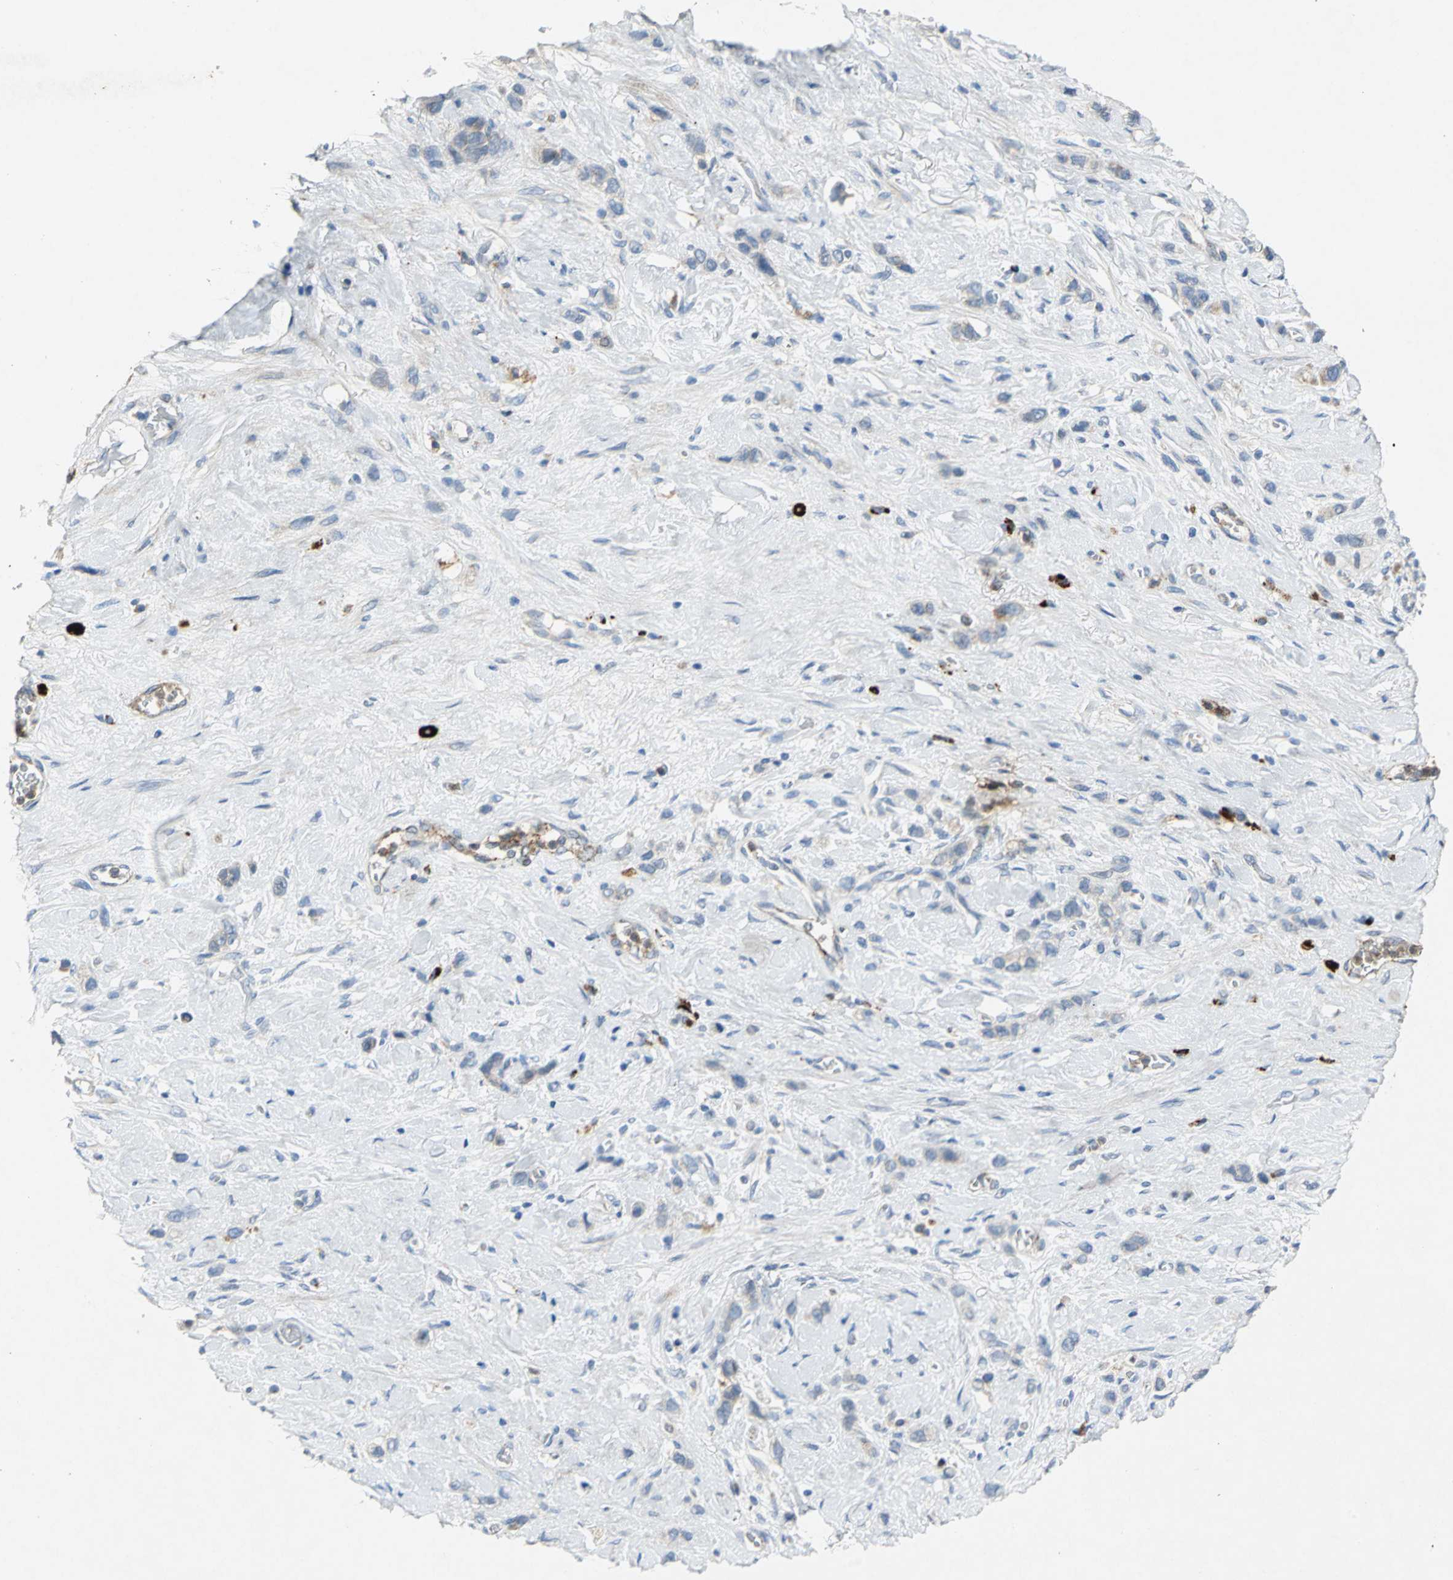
{"staining": {"intensity": "weak", "quantity": ">75%", "location": "cytoplasmic/membranous"}, "tissue": "stomach cancer", "cell_type": "Tumor cells", "image_type": "cancer", "snomed": [{"axis": "morphology", "description": "Normal tissue, NOS"}, {"axis": "morphology", "description": "Adenocarcinoma, NOS"}, {"axis": "morphology", "description": "Adenocarcinoma, High grade"}, {"axis": "topography", "description": "Stomach, upper"}, {"axis": "topography", "description": "Stomach"}], "caption": "The immunohistochemical stain labels weak cytoplasmic/membranous staining in tumor cells of stomach cancer tissue.", "gene": "SPPL2B", "patient": {"sex": "female", "age": 65}}